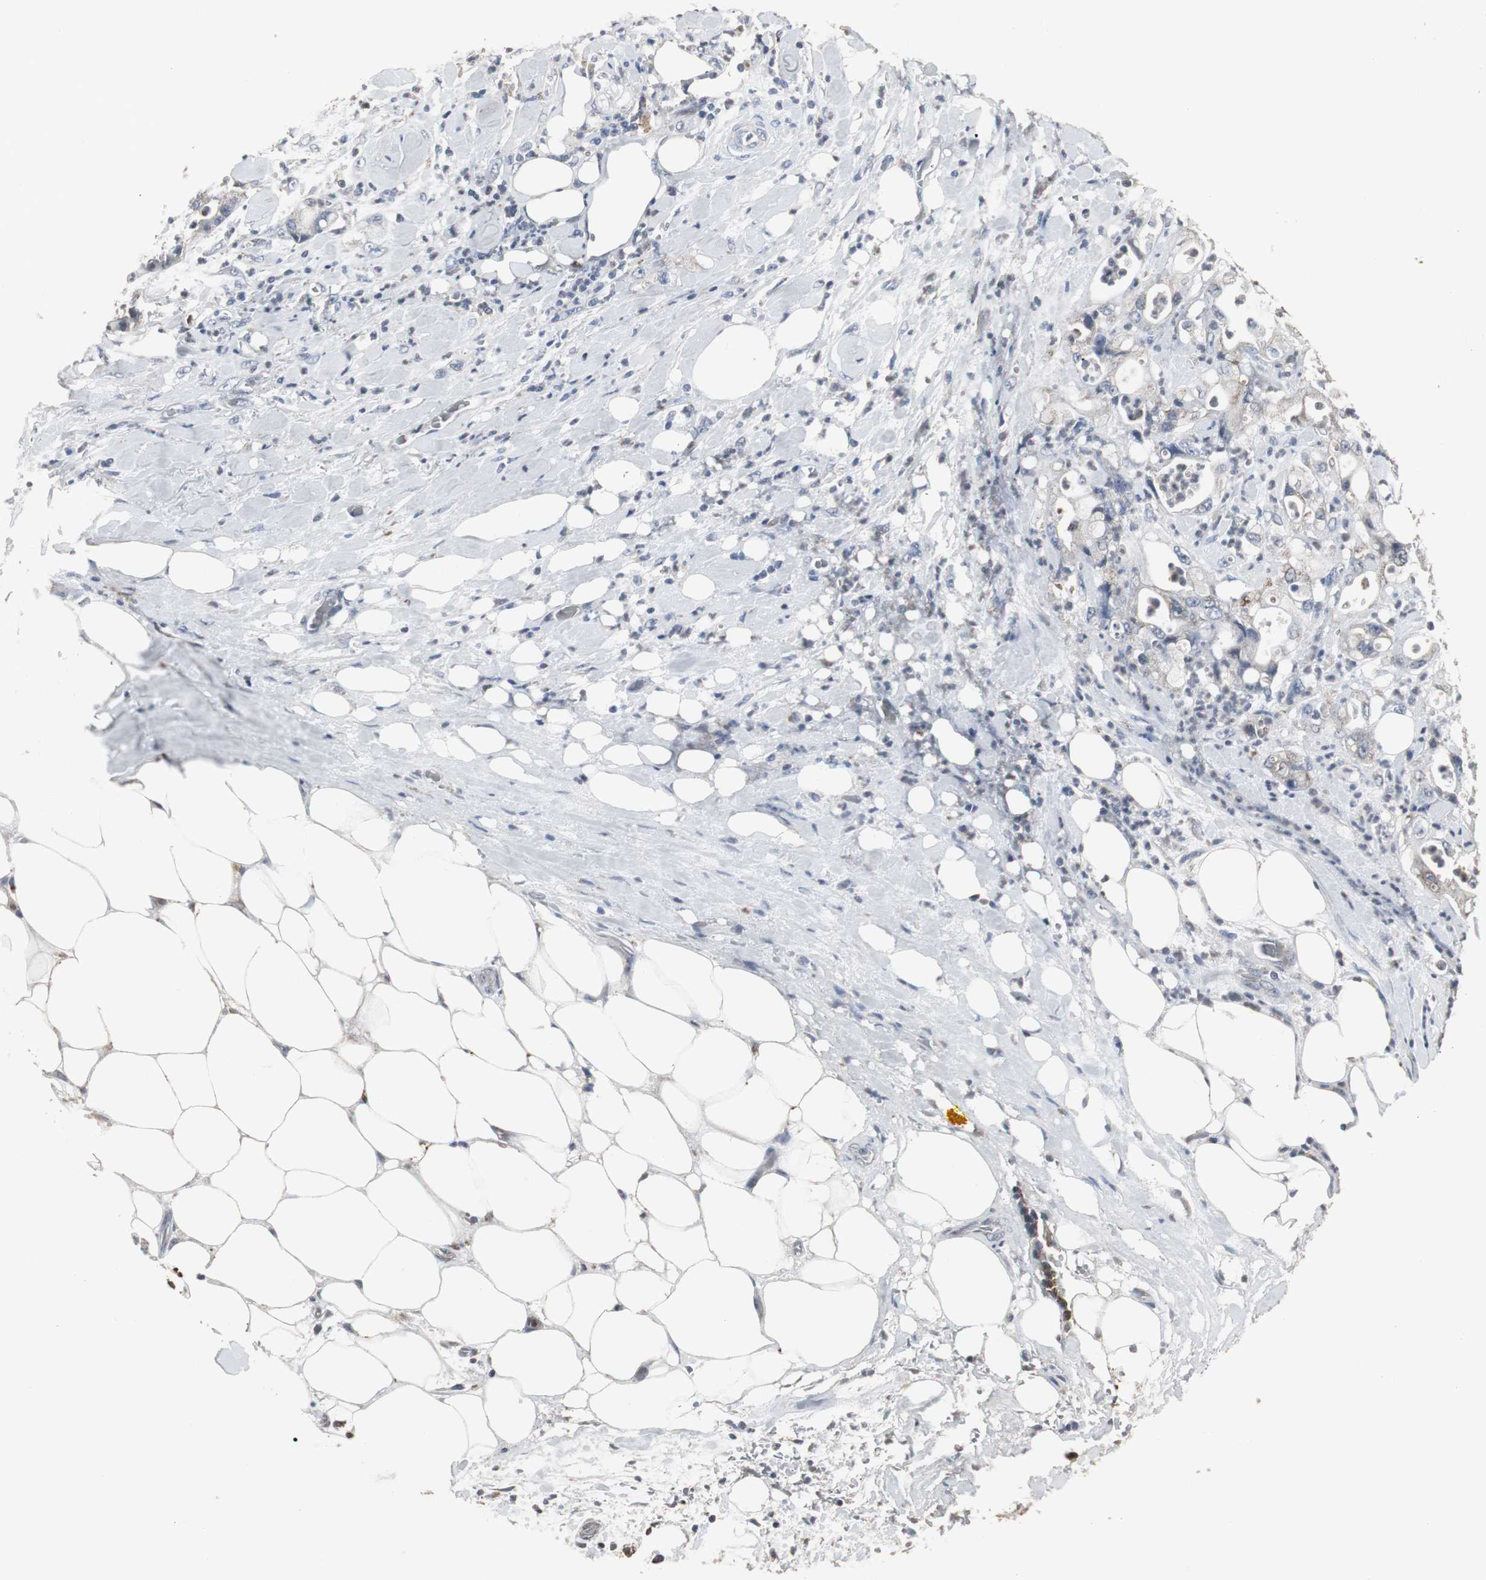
{"staining": {"intensity": "weak", "quantity": "<25%", "location": "cytoplasmic/membranous"}, "tissue": "pancreatic cancer", "cell_type": "Tumor cells", "image_type": "cancer", "snomed": [{"axis": "morphology", "description": "Adenocarcinoma, NOS"}, {"axis": "topography", "description": "Pancreas"}], "caption": "Protein analysis of adenocarcinoma (pancreatic) reveals no significant positivity in tumor cells.", "gene": "ACAA1", "patient": {"sex": "male", "age": 70}}